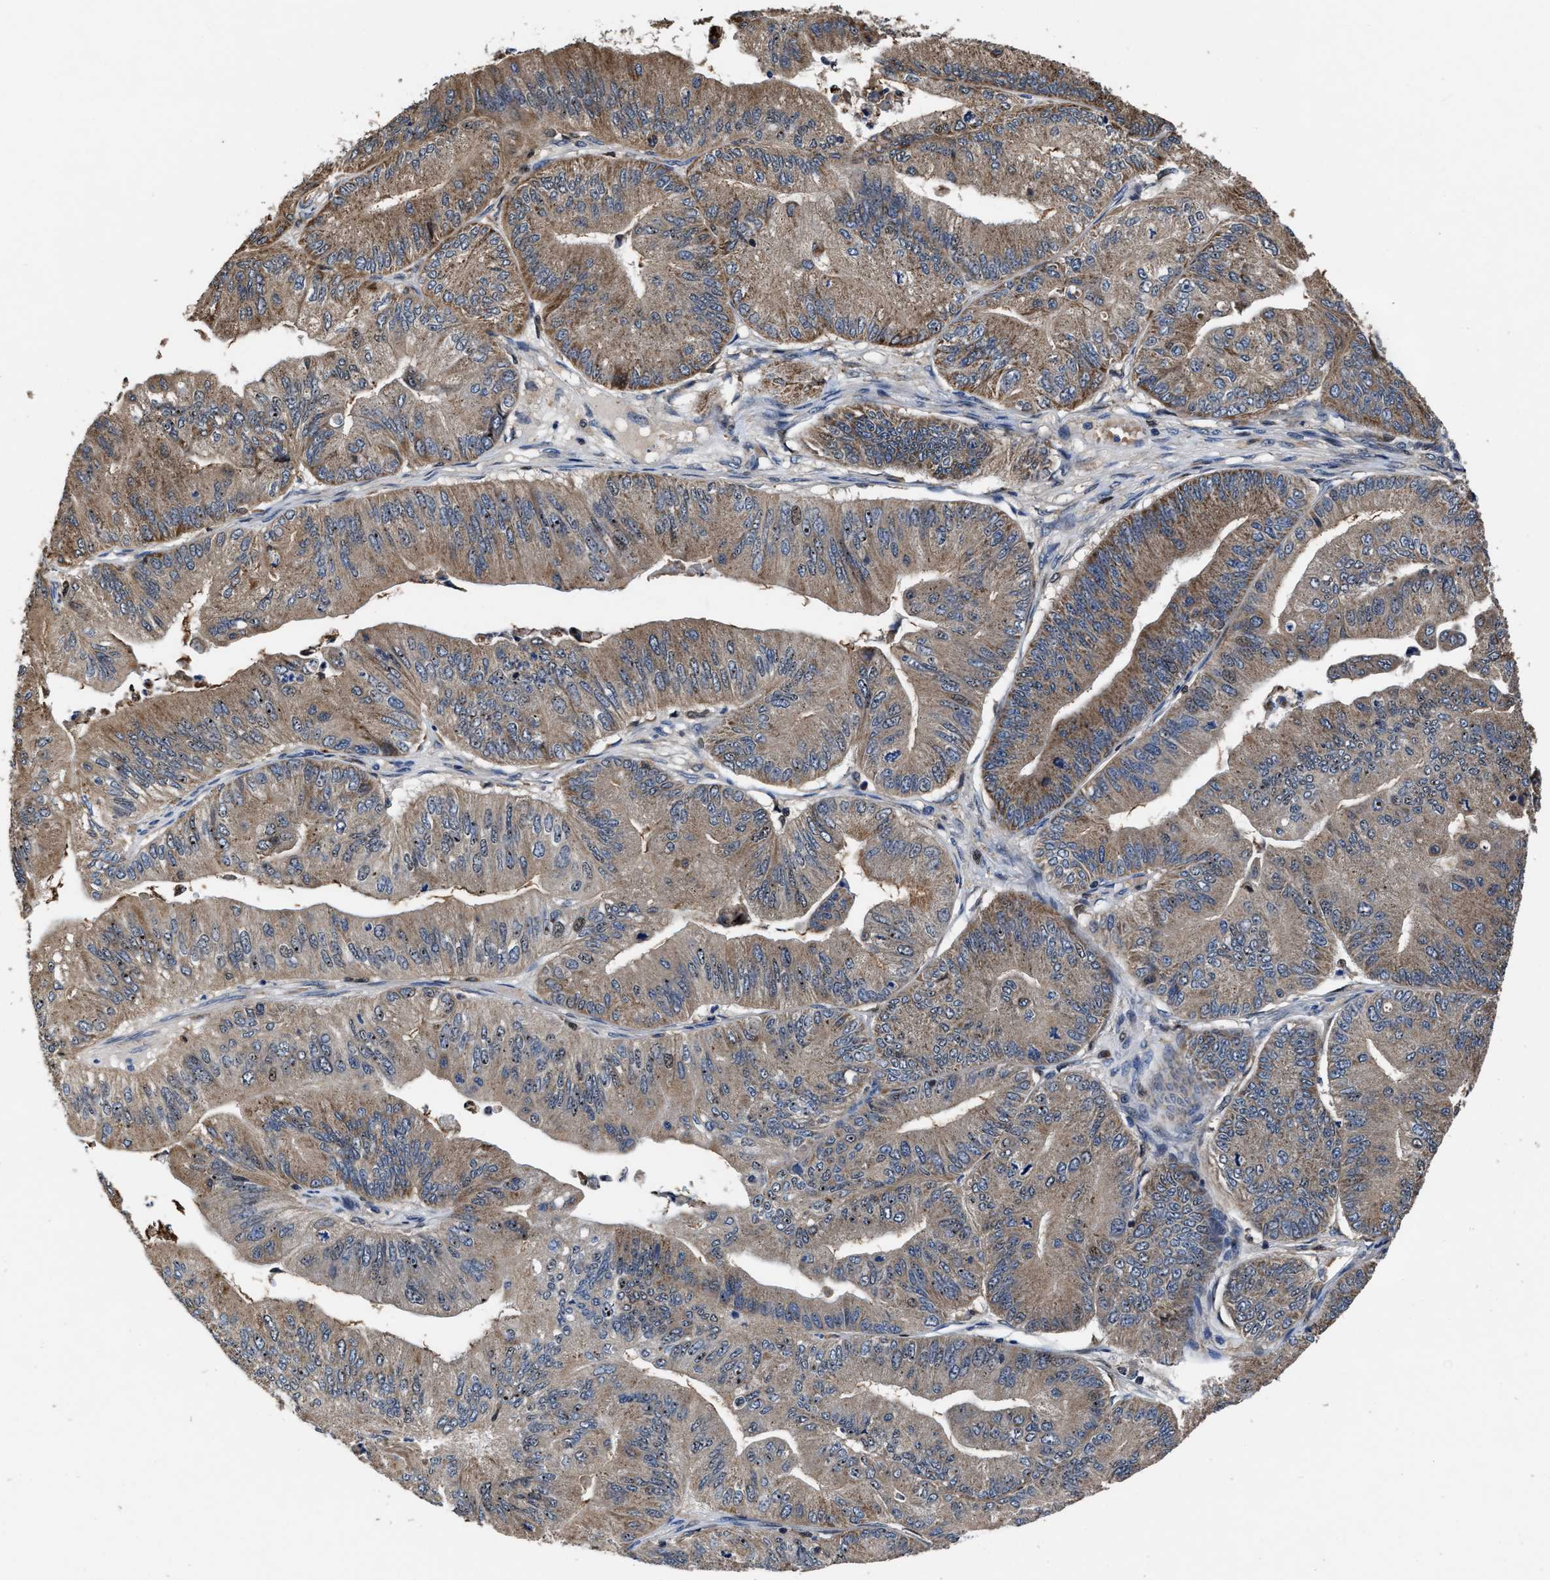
{"staining": {"intensity": "moderate", "quantity": ">75%", "location": "cytoplasmic/membranous"}, "tissue": "ovarian cancer", "cell_type": "Tumor cells", "image_type": "cancer", "snomed": [{"axis": "morphology", "description": "Cystadenocarcinoma, mucinous, NOS"}, {"axis": "topography", "description": "Ovary"}], "caption": "Tumor cells reveal moderate cytoplasmic/membranous staining in about >75% of cells in ovarian mucinous cystadenocarcinoma. (IHC, brightfield microscopy, high magnification).", "gene": "RGS10", "patient": {"sex": "female", "age": 61}}